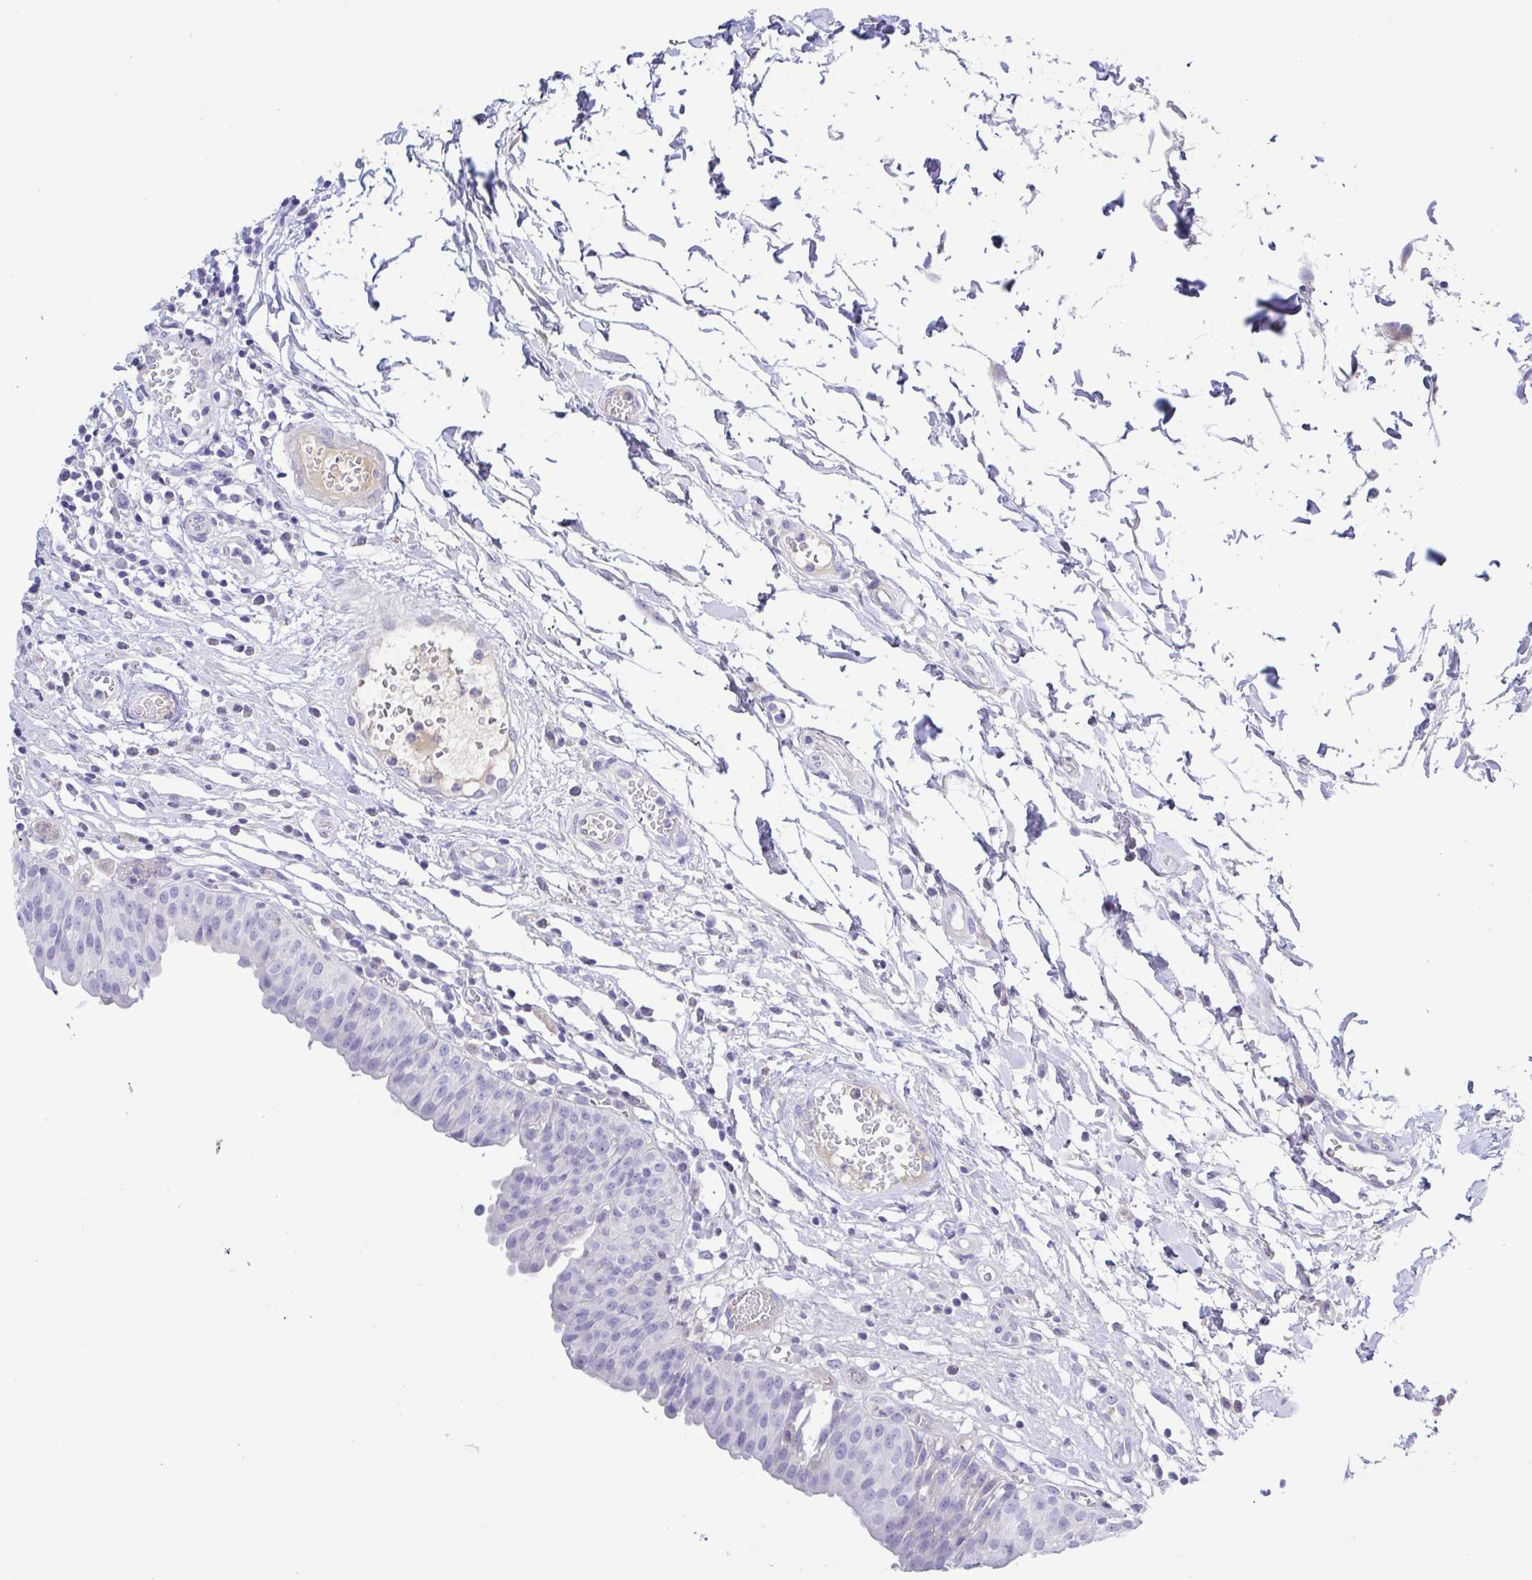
{"staining": {"intensity": "negative", "quantity": "none", "location": "none"}, "tissue": "urinary bladder", "cell_type": "Urothelial cells", "image_type": "normal", "snomed": [{"axis": "morphology", "description": "Normal tissue, NOS"}, {"axis": "topography", "description": "Urinary bladder"}], "caption": "Immunohistochemical staining of benign human urinary bladder demonstrates no significant staining in urothelial cells. (IHC, brightfield microscopy, high magnification).", "gene": "A1BG", "patient": {"sex": "male", "age": 64}}